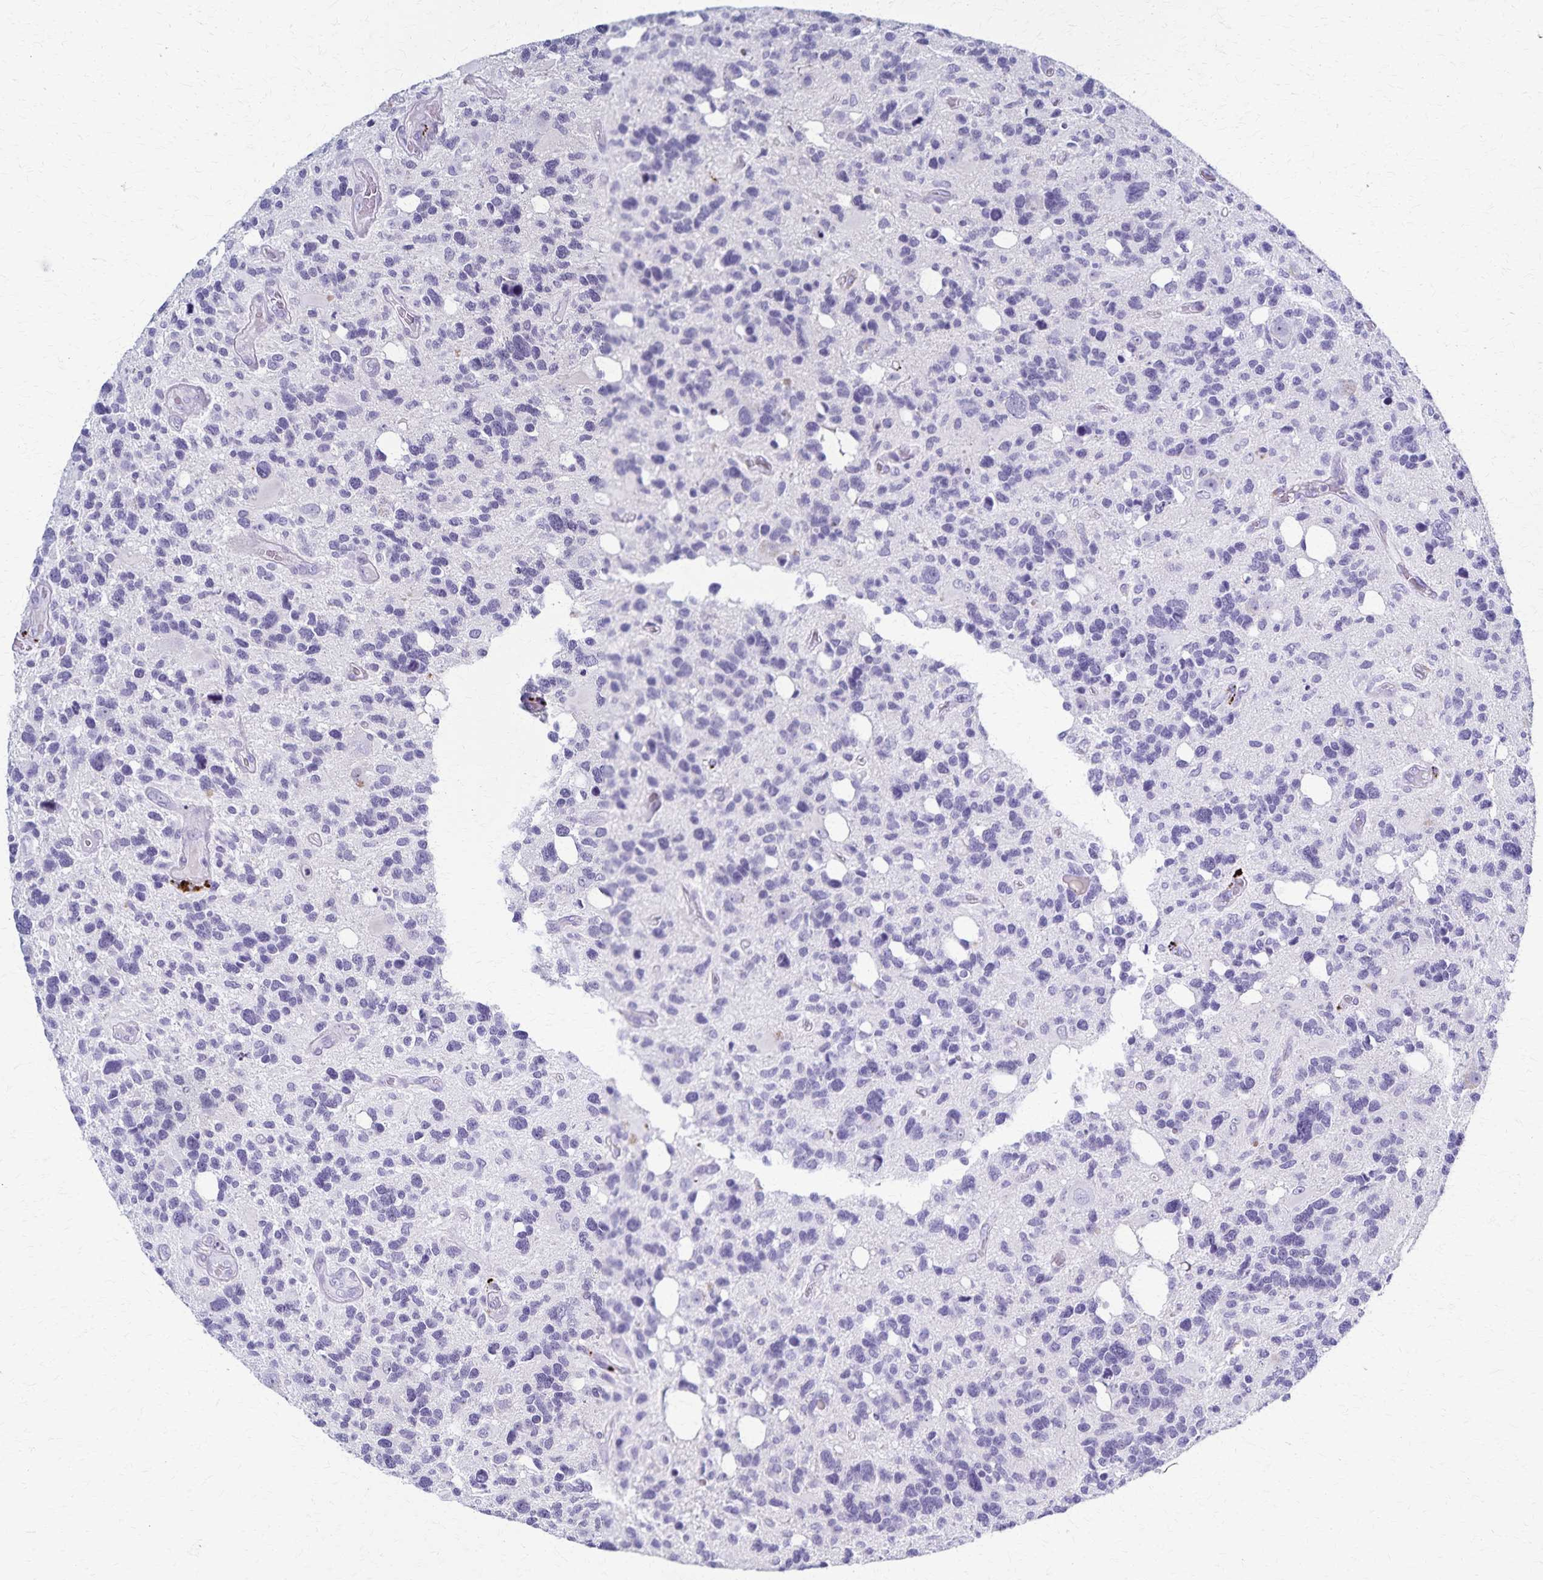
{"staining": {"intensity": "negative", "quantity": "none", "location": "none"}, "tissue": "glioma", "cell_type": "Tumor cells", "image_type": "cancer", "snomed": [{"axis": "morphology", "description": "Glioma, malignant, High grade"}, {"axis": "topography", "description": "Brain"}], "caption": "A micrograph of malignant glioma (high-grade) stained for a protein shows no brown staining in tumor cells.", "gene": "TMEM60", "patient": {"sex": "male", "age": 49}}